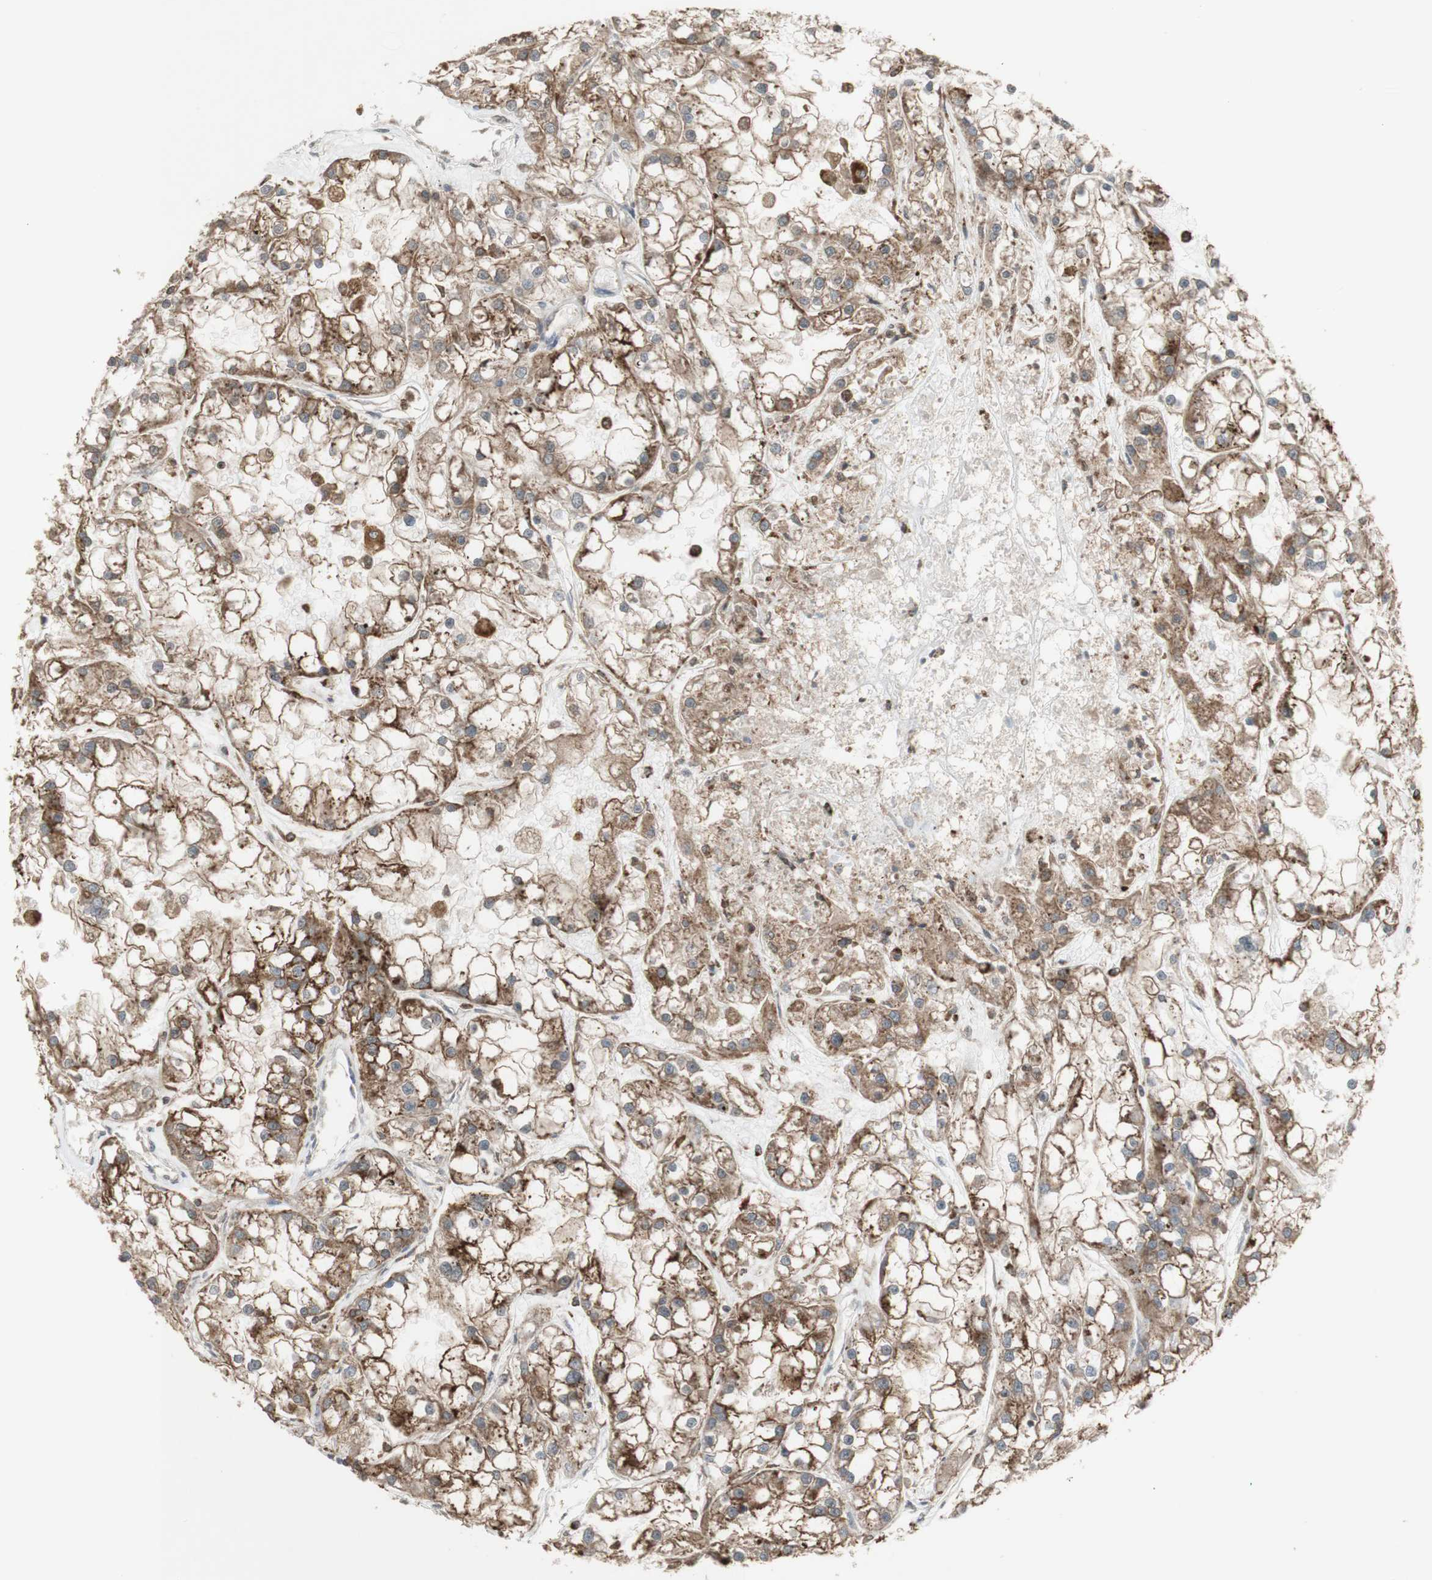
{"staining": {"intensity": "moderate", "quantity": ">75%", "location": "cytoplasmic/membranous"}, "tissue": "renal cancer", "cell_type": "Tumor cells", "image_type": "cancer", "snomed": [{"axis": "morphology", "description": "Adenocarcinoma, NOS"}, {"axis": "topography", "description": "Kidney"}], "caption": "A photomicrograph of adenocarcinoma (renal) stained for a protein shows moderate cytoplasmic/membranous brown staining in tumor cells.", "gene": "ATP6V1E1", "patient": {"sex": "female", "age": 52}}